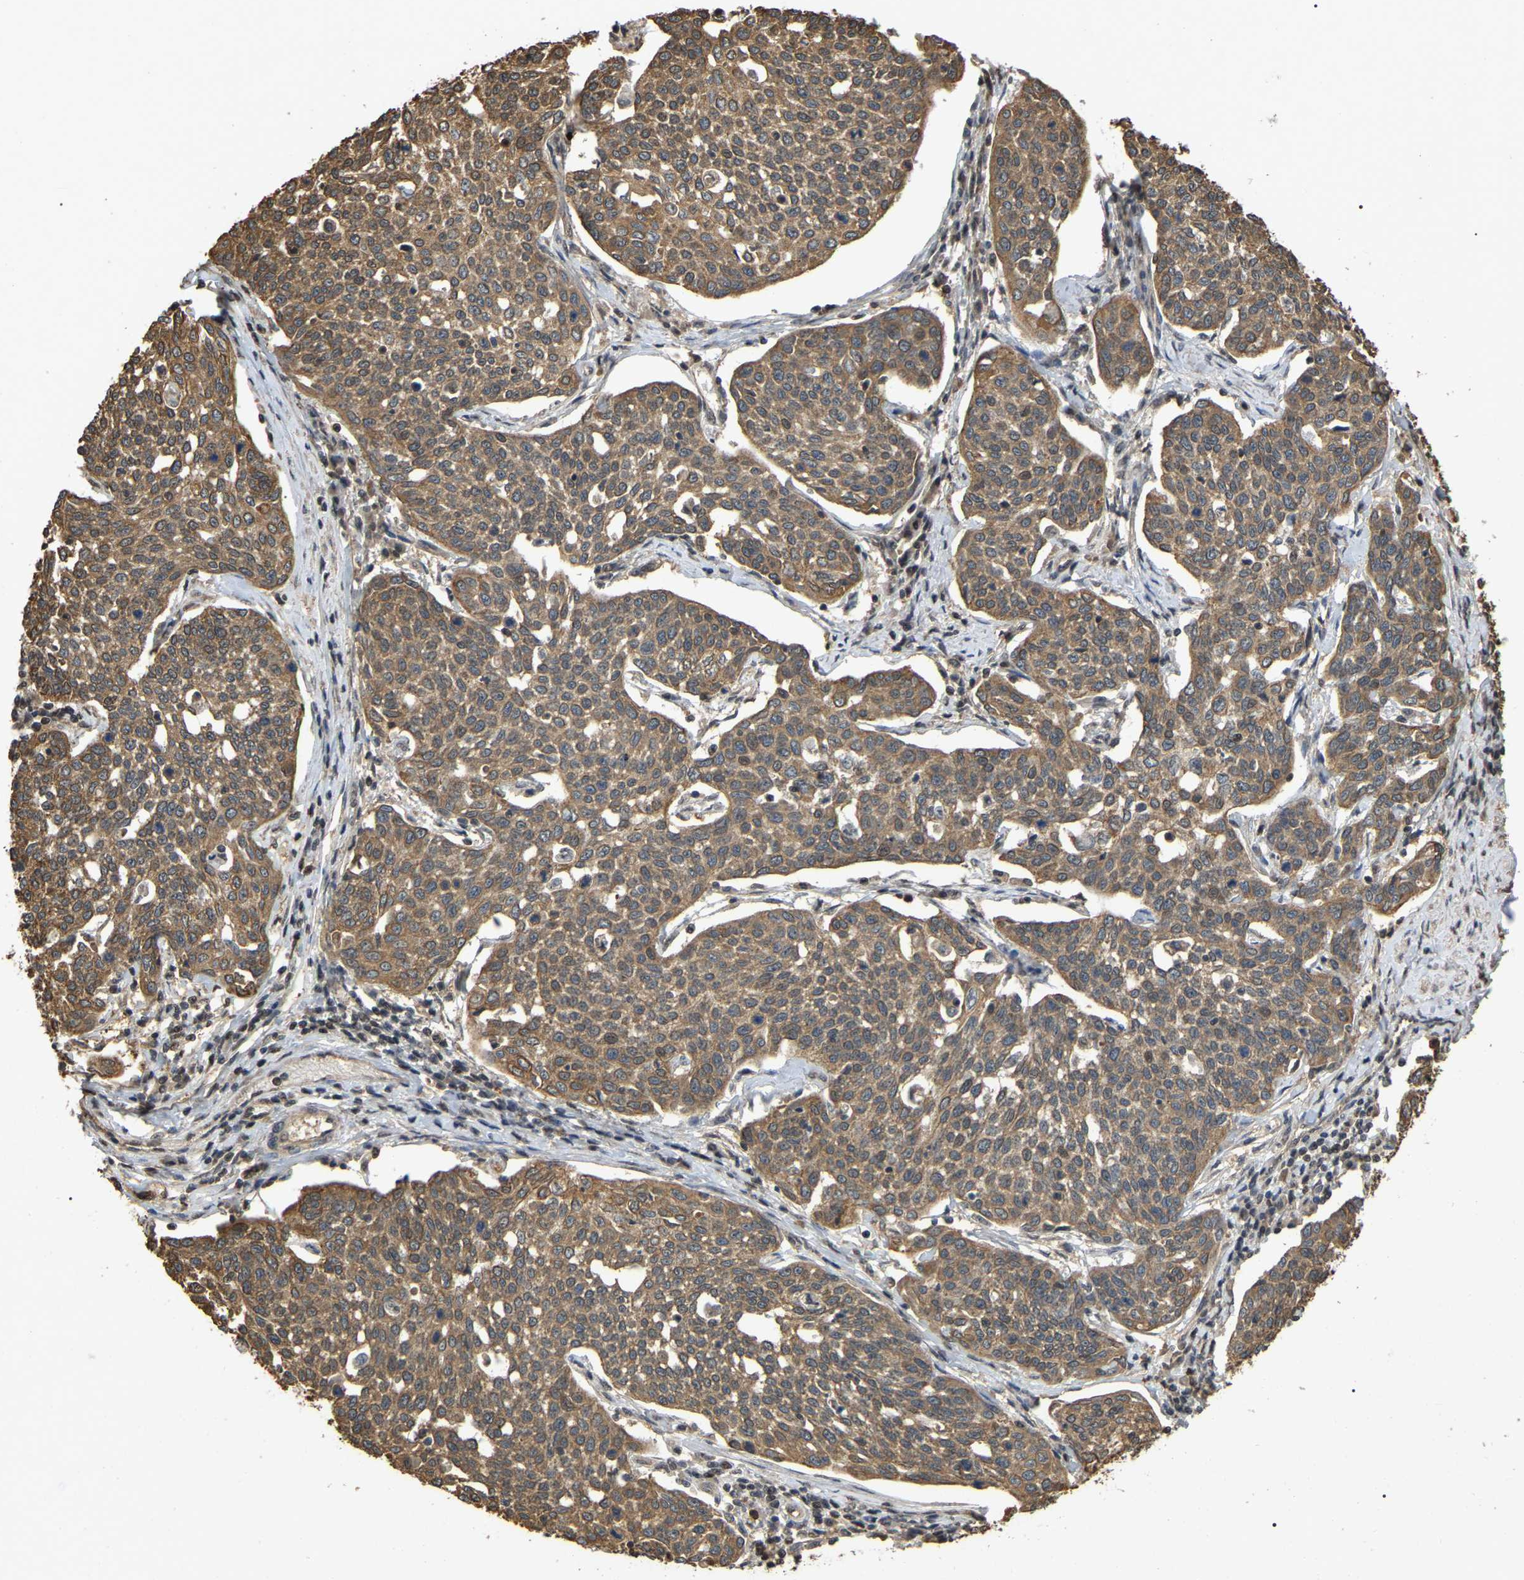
{"staining": {"intensity": "moderate", "quantity": ">75%", "location": "cytoplasmic/membranous"}, "tissue": "cervical cancer", "cell_type": "Tumor cells", "image_type": "cancer", "snomed": [{"axis": "morphology", "description": "Squamous cell carcinoma, NOS"}, {"axis": "topography", "description": "Cervix"}], "caption": "Human cervical cancer (squamous cell carcinoma) stained with a brown dye displays moderate cytoplasmic/membranous positive staining in approximately >75% of tumor cells.", "gene": "FAM219A", "patient": {"sex": "female", "age": 34}}